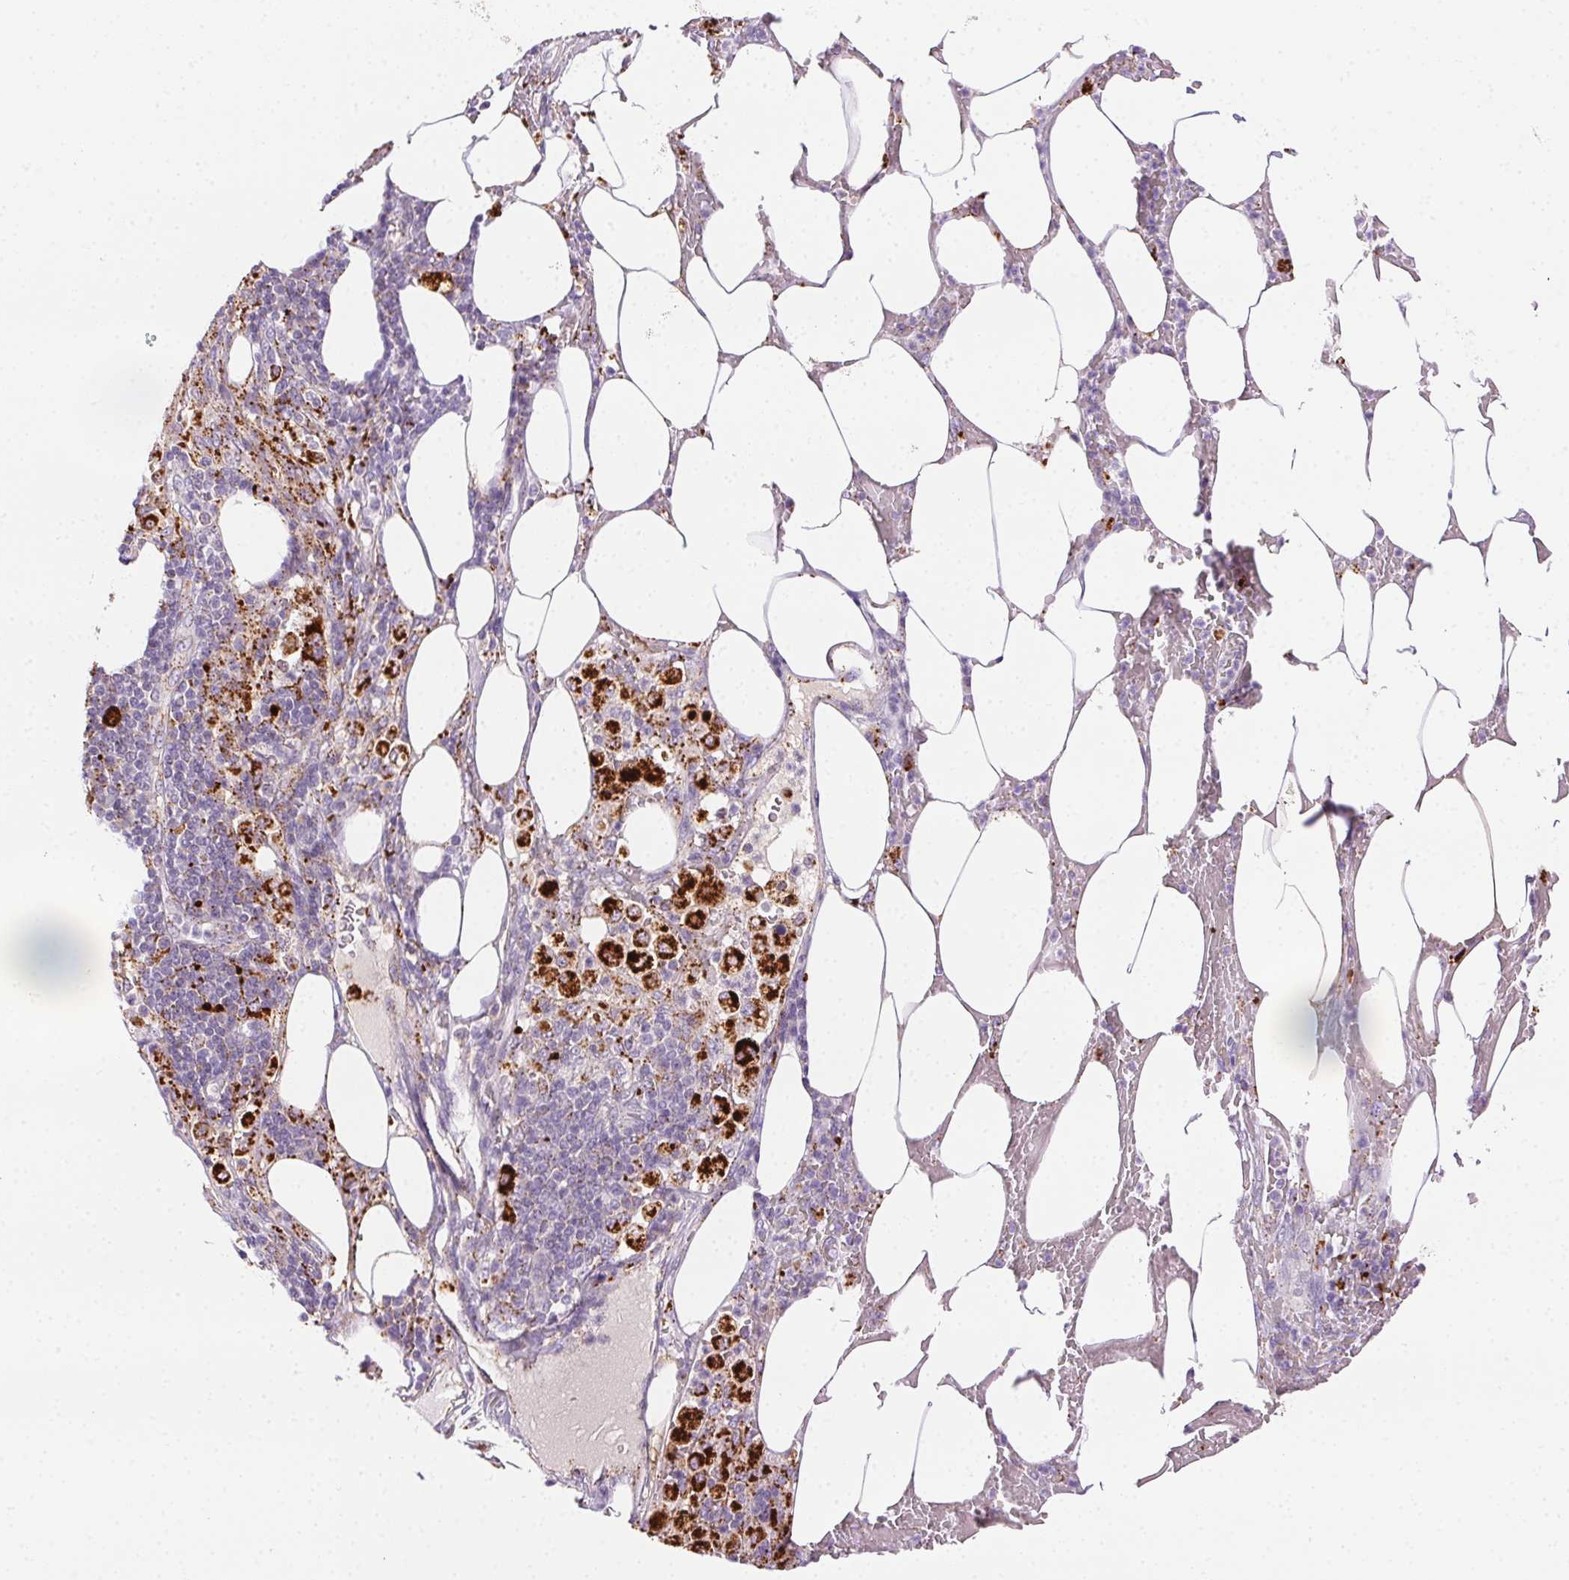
{"staining": {"intensity": "strong", "quantity": ">75%", "location": "cytoplasmic/membranous"}, "tissue": "pancreatic cancer", "cell_type": "Tumor cells", "image_type": "cancer", "snomed": [{"axis": "morphology", "description": "Adenocarcinoma, NOS"}, {"axis": "topography", "description": "Pancreas"}], "caption": "Adenocarcinoma (pancreatic) stained for a protein demonstrates strong cytoplasmic/membranous positivity in tumor cells.", "gene": "SCPEP1", "patient": {"sex": "female", "age": 61}}